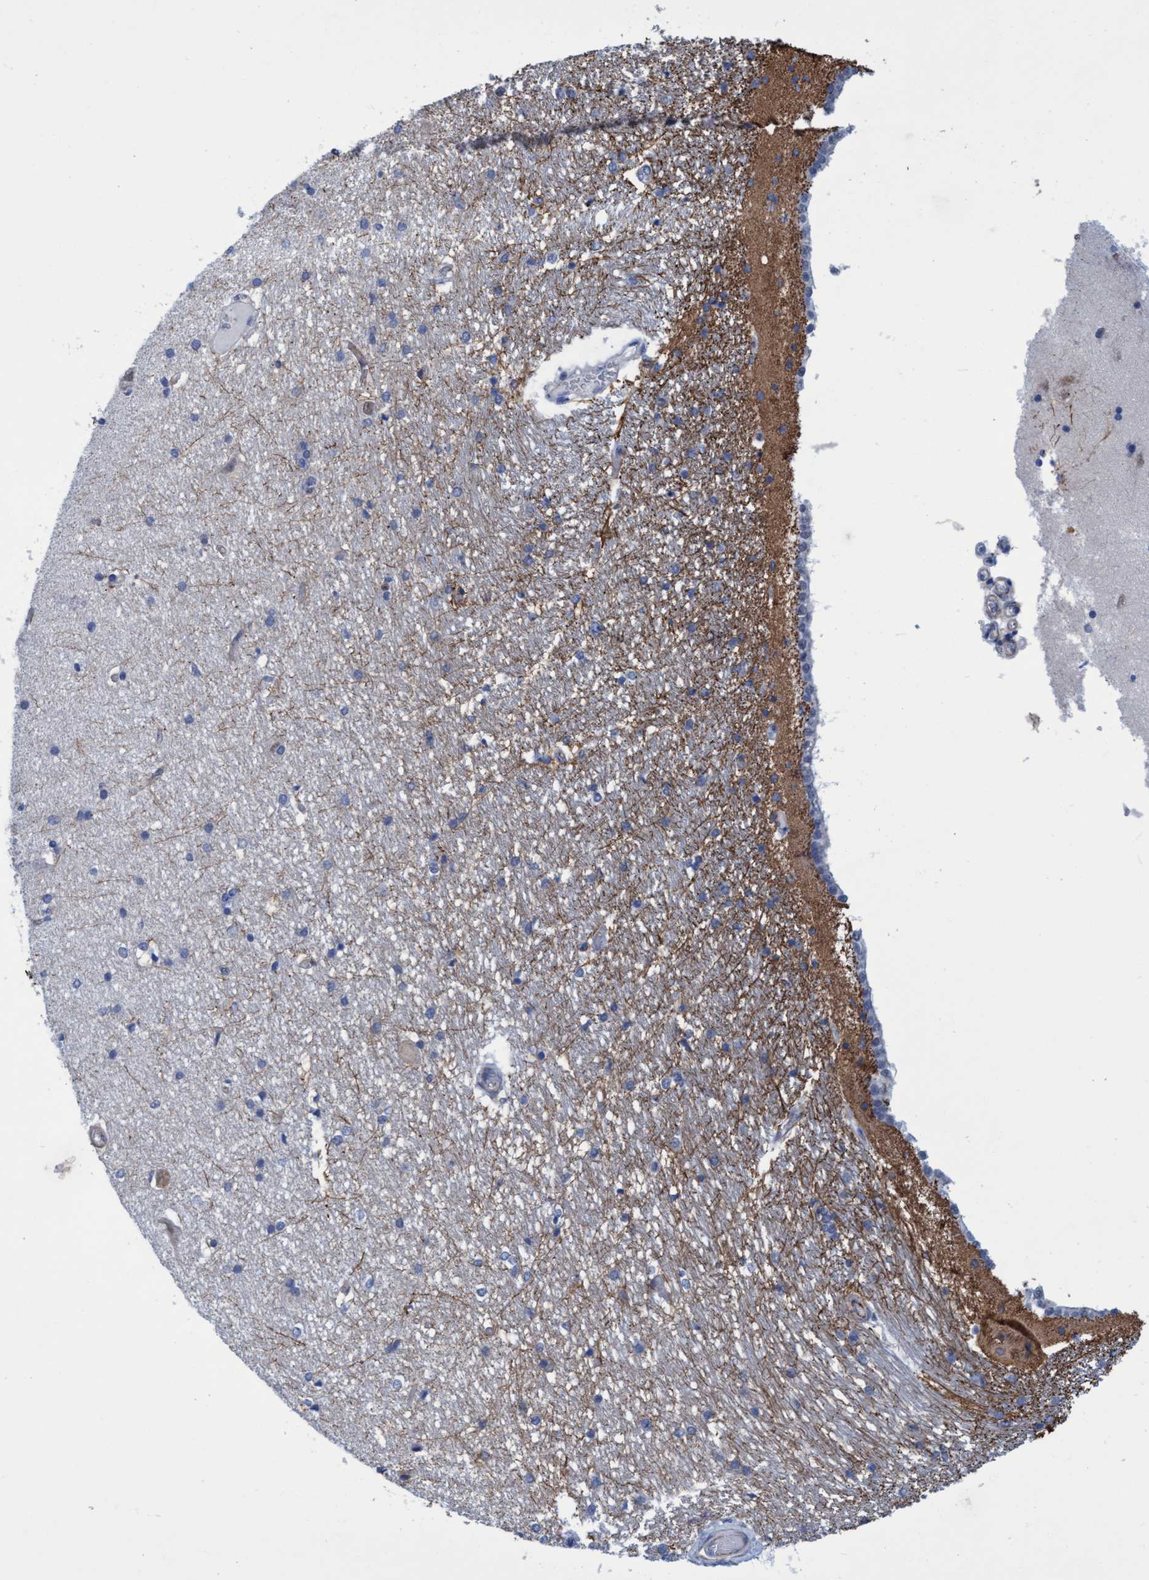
{"staining": {"intensity": "negative", "quantity": "none", "location": "none"}, "tissue": "hippocampus", "cell_type": "Glial cells", "image_type": "normal", "snomed": [{"axis": "morphology", "description": "Normal tissue, NOS"}, {"axis": "topography", "description": "Hippocampus"}], "caption": "An immunohistochemistry image of normal hippocampus is shown. There is no staining in glial cells of hippocampus. (DAB (3,3'-diaminobenzidine) immunohistochemistry, high magnification).", "gene": "SLC43A2", "patient": {"sex": "male", "age": 45}}